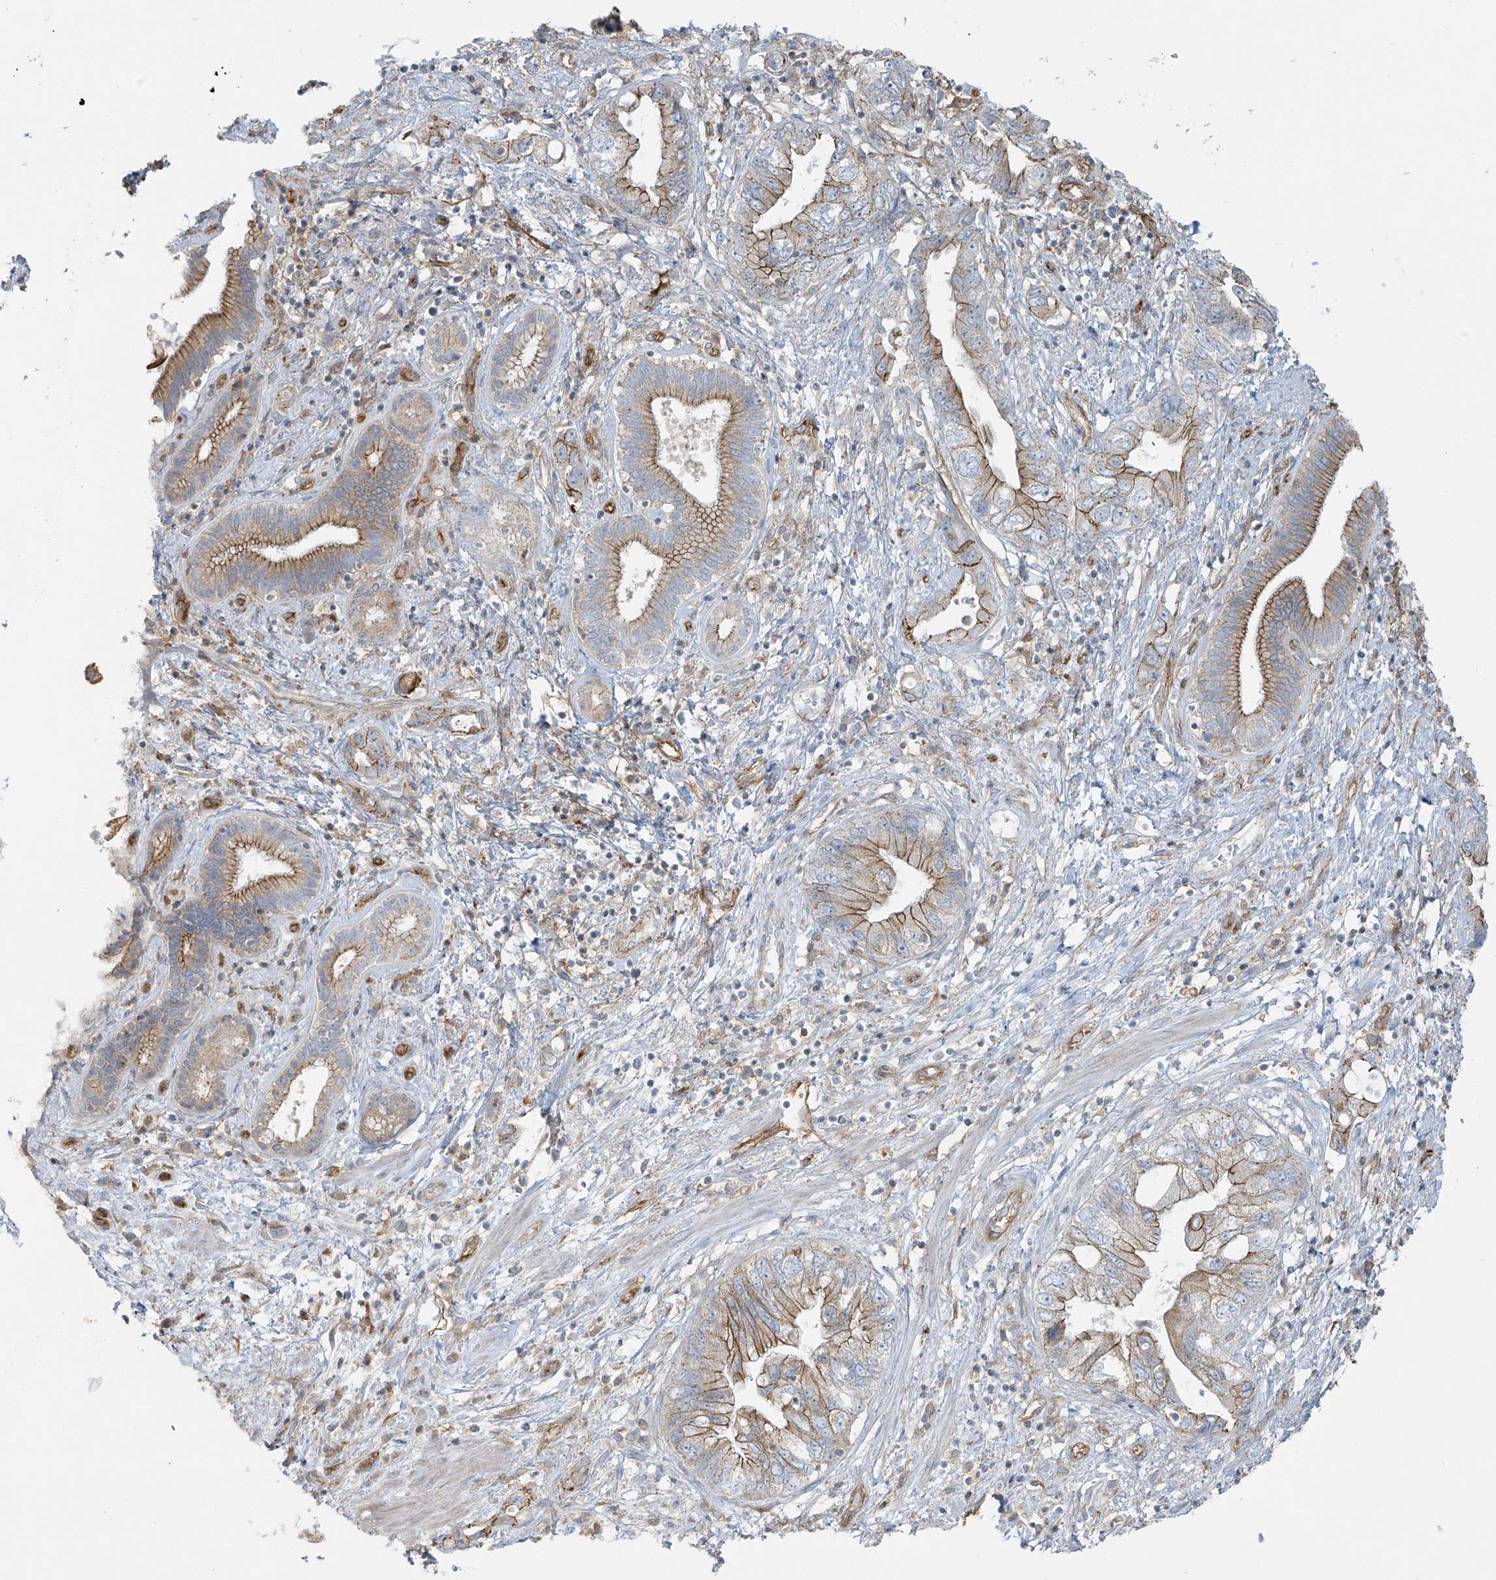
{"staining": {"intensity": "moderate", "quantity": ">75%", "location": "cytoplasmic/membranous"}, "tissue": "pancreatic cancer", "cell_type": "Tumor cells", "image_type": "cancer", "snomed": [{"axis": "morphology", "description": "Adenocarcinoma, NOS"}, {"axis": "topography", "description": "Pancreas"}], "caption": "Protein analysis of pancreatic cancer (adenocarcinoma) tissue displays moderate cytoplasmic/membranous staining in approximately >75% of tumor cells. (brown staining indicates protein expression, while blue staining denotes nuclei).", "gene": "VAMP5", "patient": {"sex": "female", "age": 73}}